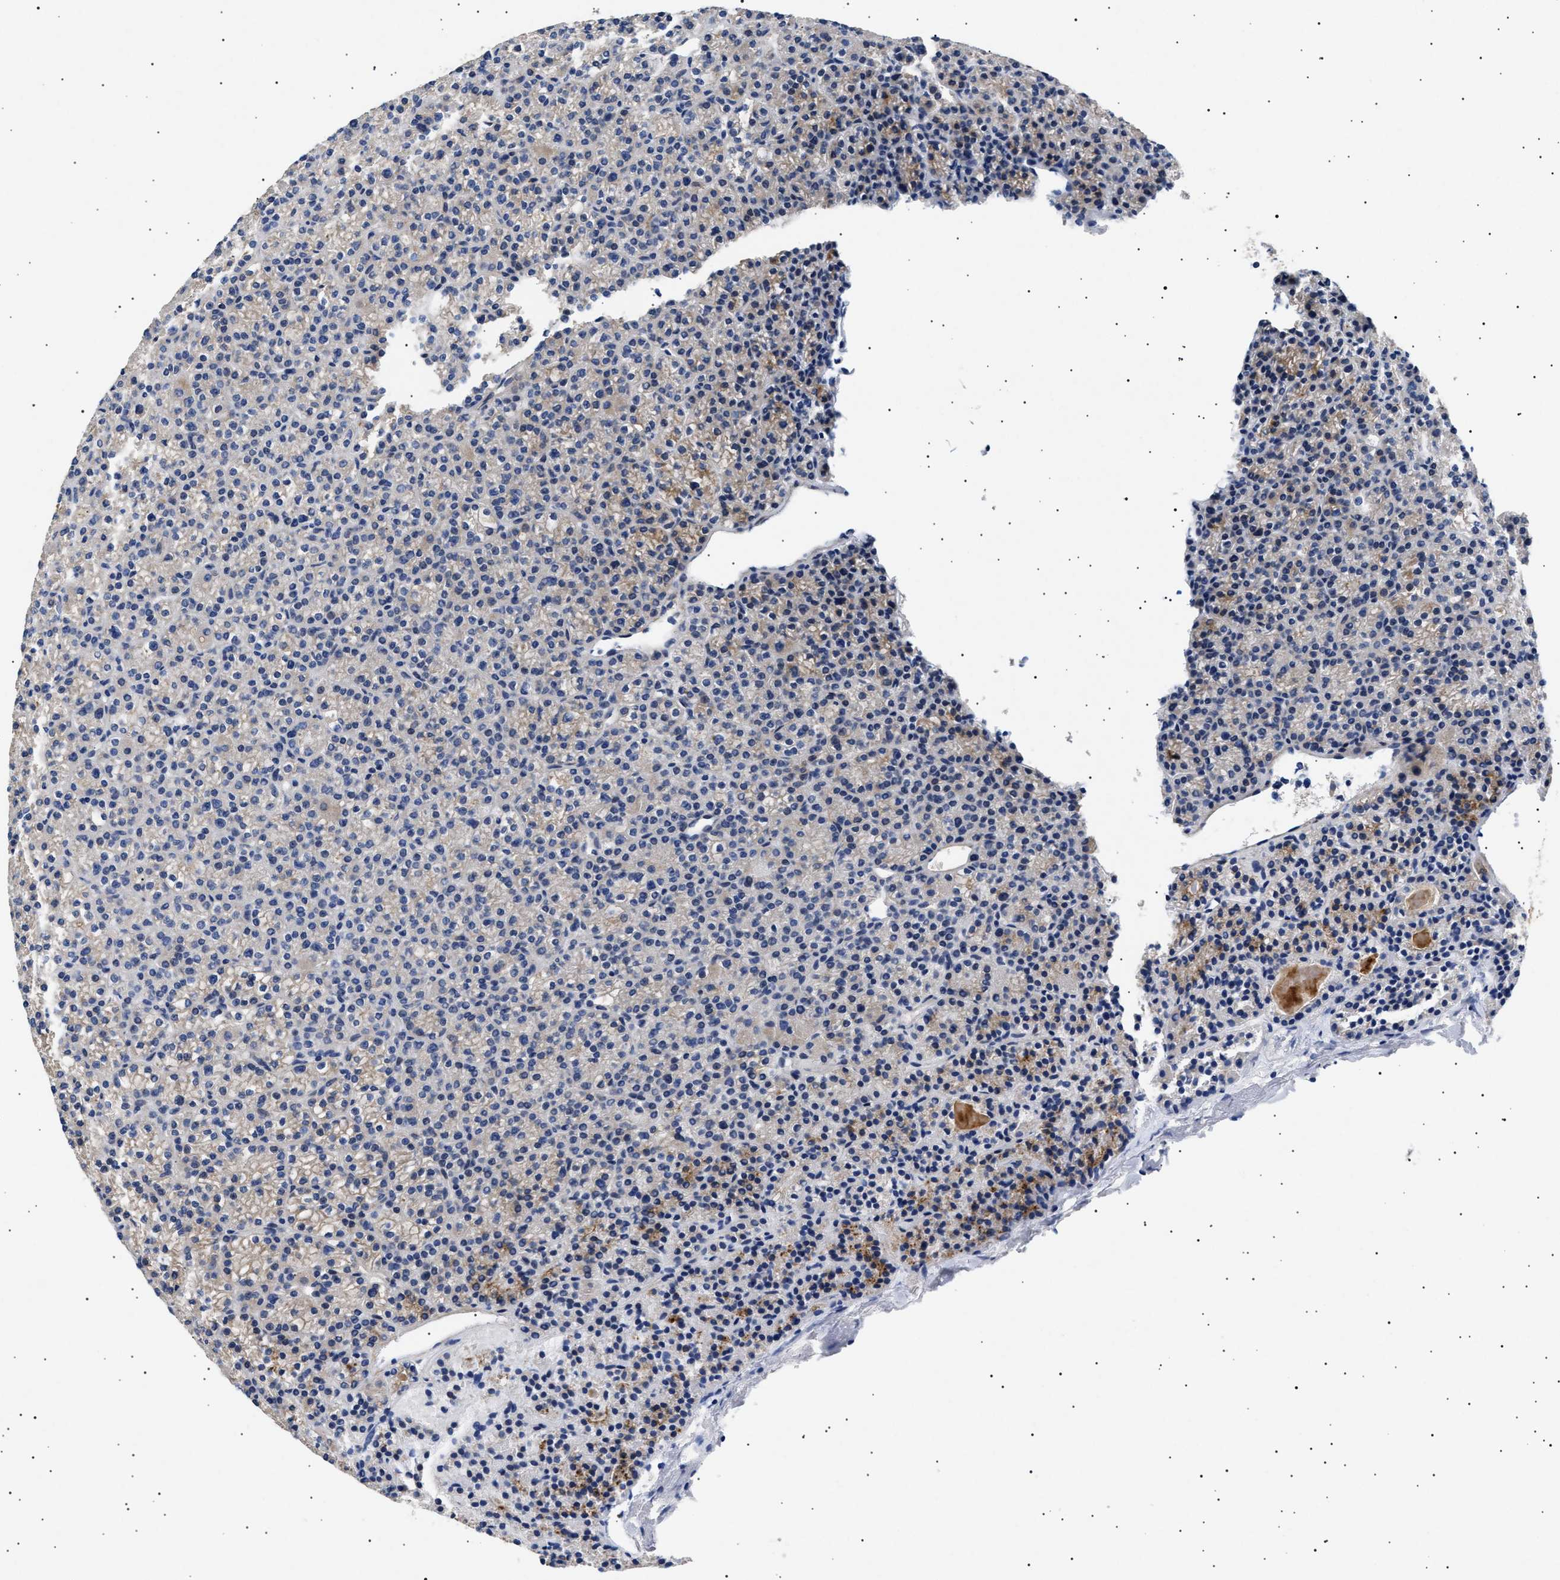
{"staining": {"intensity": "weak", "quantity": "25%-75%", "location": "cytoplasmic/membranous"}, "tissue": "parathyroid gland", "cell_type": "Glandular cells", "image_type": "normal", "snomed": [{"axis": "morphology", "description": "Normal tissue, NOS"}, {"axis": "morphology", "description": "Adenoma, NOS"}, {"axis": "topography", "description": "Parathyroid gland"}], "caption": "IHC image of benign parathyroid gland: human parathyroid gland stained using immunohistochemistry (IHC) shows low levels of weak protein expression localized specifically in the cytoplasmic/membranous of glandular cells, appearing as a cytoplasmic/membranous brown color.", "gene": "HEMGN", "patient": {"sex": "female", "age": 64}}